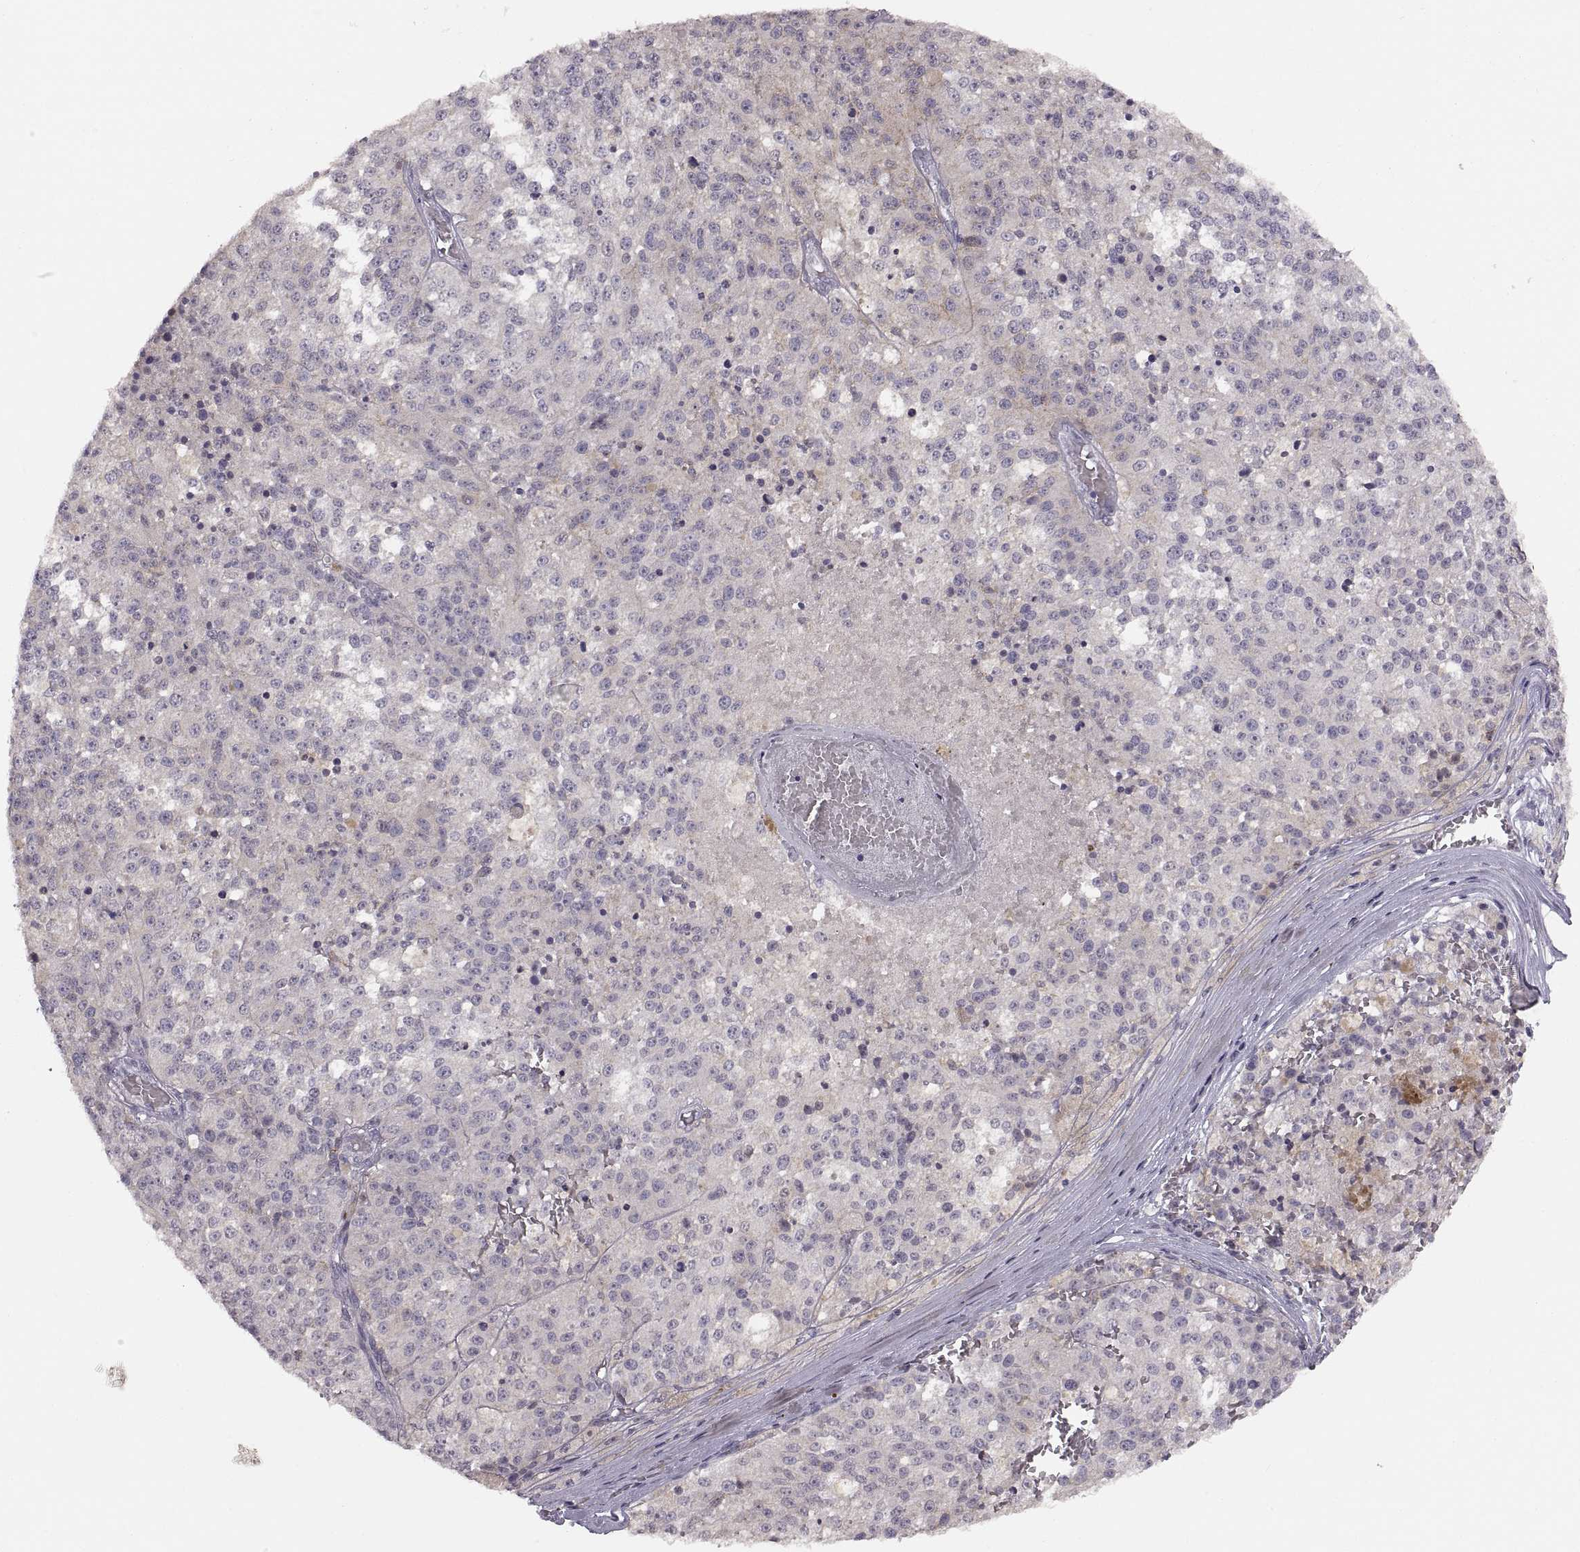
{"staining": {"intensity": "negative", "quantity": "none", "location": "none"}, "tissue": "melanoma", "cell_type": "Tumor cells", "image_type": "cancer", "snomed": [{"axis": "morphology", "description": "Malignant melanoma, Metastatic site"}, {"axis": "topography", "description": "Lymph node"}], "caption": "Melanoma was stained to show a protein in brown. There is no significant positivity in tumor cells.", "gene": "CDH2", "patient": {"sex": "female", "age": 64}}